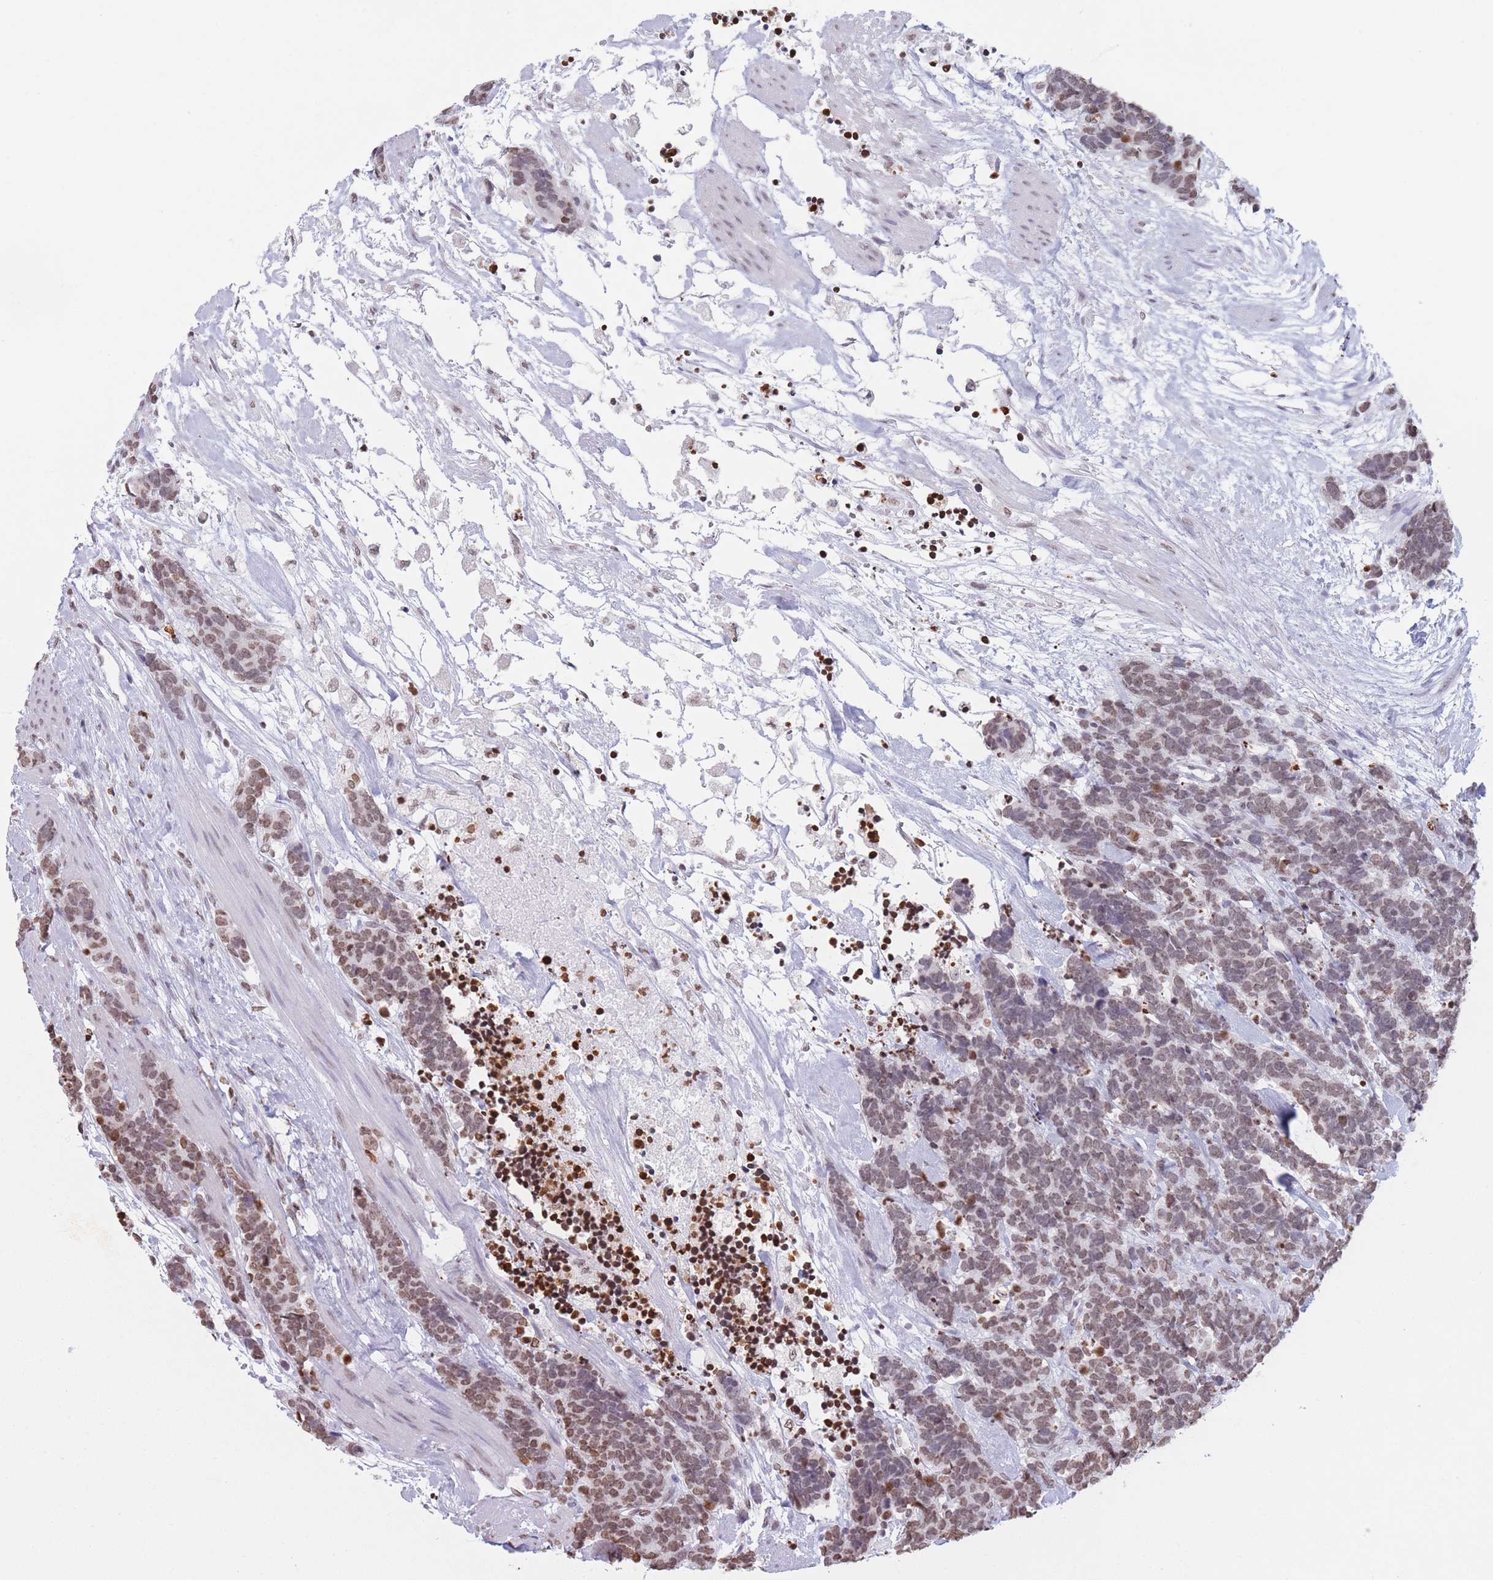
{"staining": {"intensity": "moderate", "quantity": "25%-75%", "location": "nuclear"}, "tissue": "carcinoid", "cell_type": "Tumor cells", "image_type": "cancer", "snomed": [{"axis": "morphology", "description": "Carcinoma, NOS"}, {"axis": "morphology", "description": "Carcinoid, malignant, NOS"}, {"axis": "topography", "description": "Prostate"}], "caption": "Carcinoid tissue exhibits moderate nuclear expression in about 25%-75% of tumor cells, visualized by immunohistochemistry. The protein of interest is stained brown, and the nuclei are stained in blue (DAB IHC with brightfield microscopy, high magnification).", "gene": "RYK", "patient": {"sex": "male", "age": 57}}